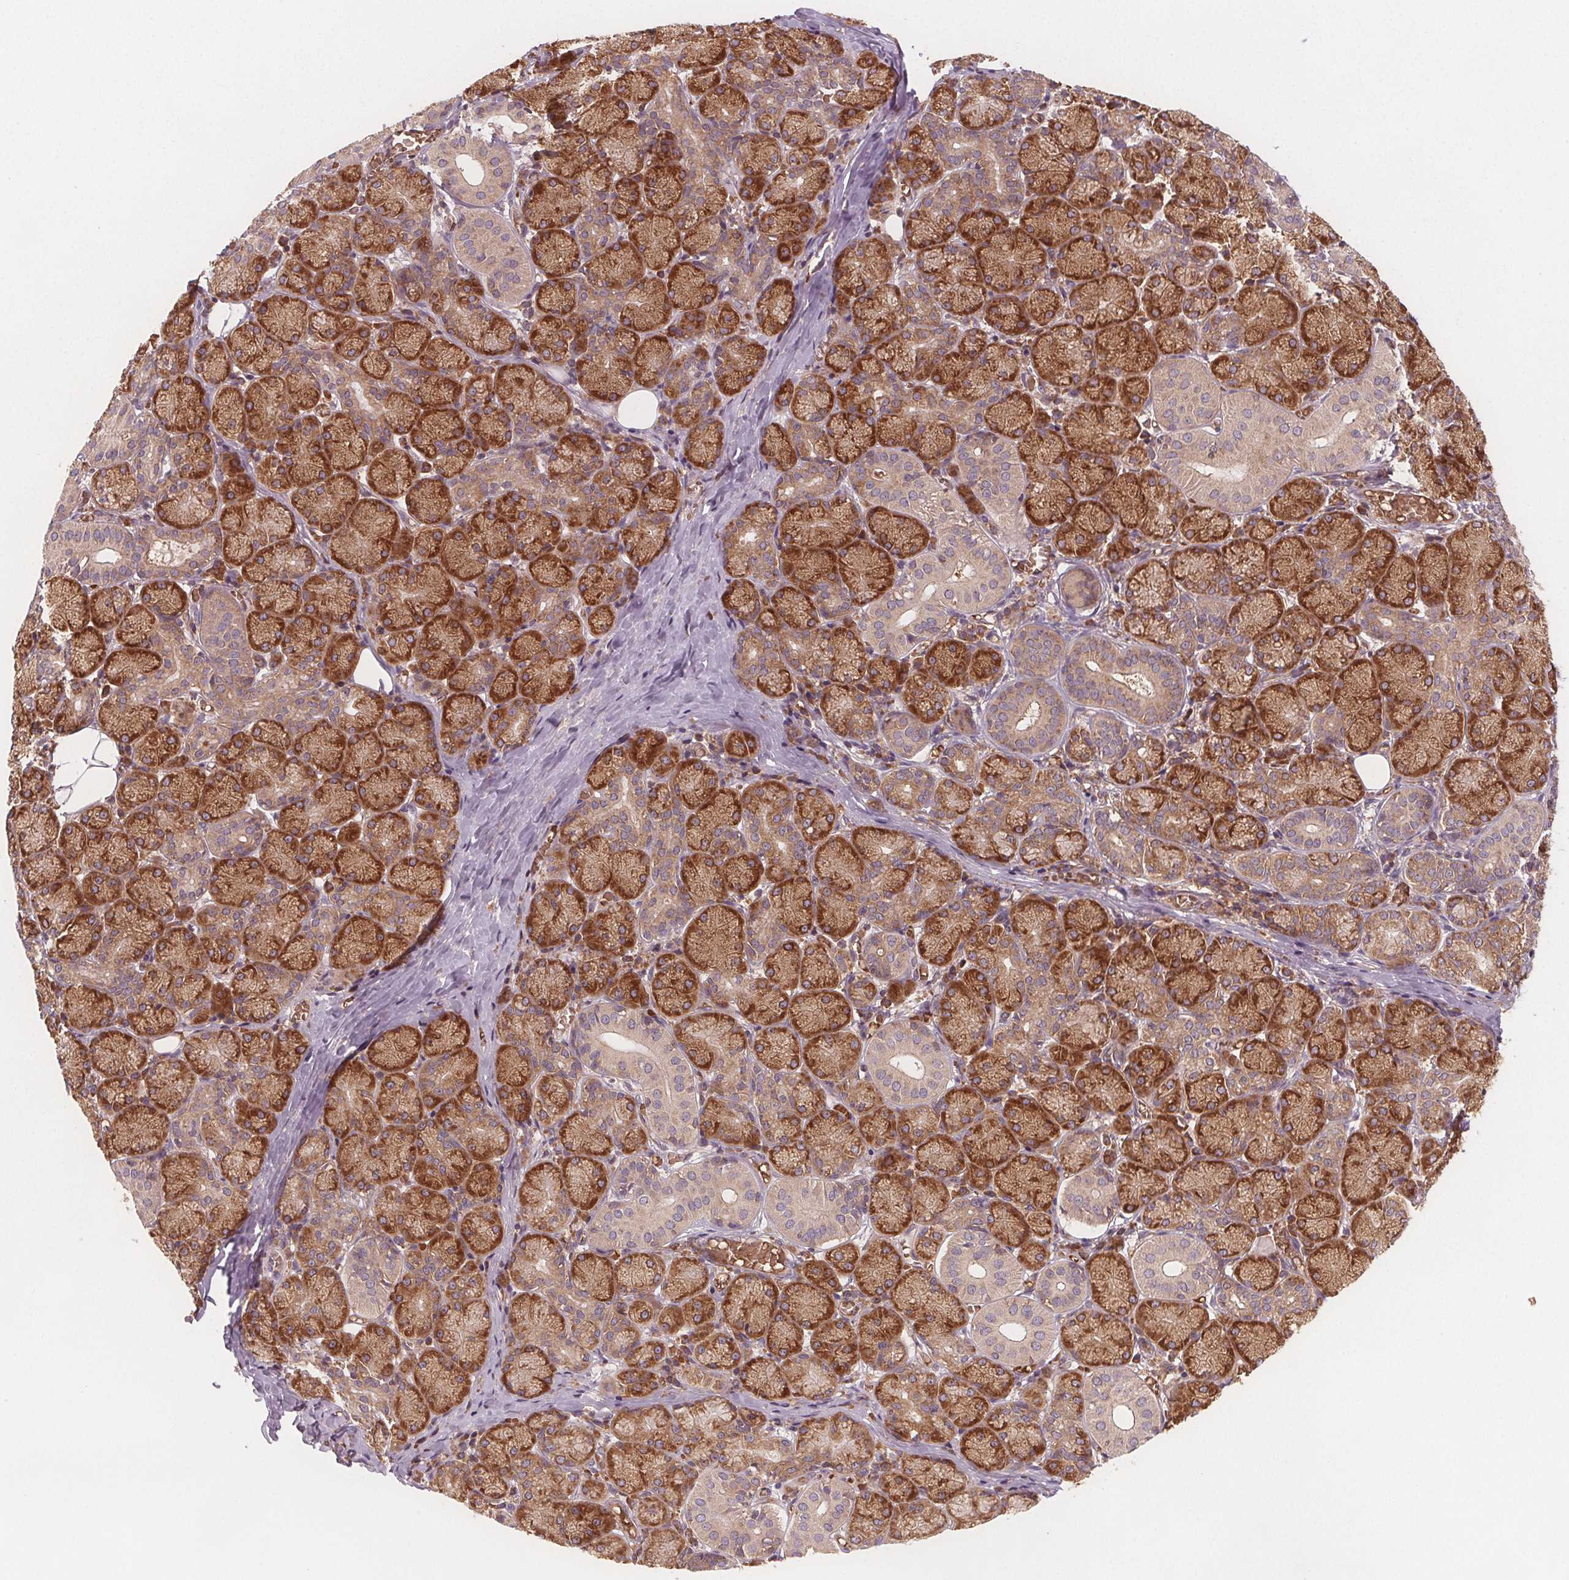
{"staining": {"intensity": "moderate", "quantity": ">75%", "location": "cytoplasmic/membranous"}, "tissue": "salivary gland", "cell_type": "Glandular cells", "image_type": "normal", "snomed": [{"axis": "morphology", "description": "Normal tissue, NOS"}, {"axis": "topography", "description": "Salivary gland"}, {"axis": "topography", "description": "Peripheral nerve tissue"}], "caption": "This micrograph shows immunohistochemistry staining of unremarkable human salivary gland, with medium moderate cytoplasmic/membranous expression in approximately >75% of glandular cells.", "gene": "EIF3D", "patient": {"sex": "female", "age": 24}}